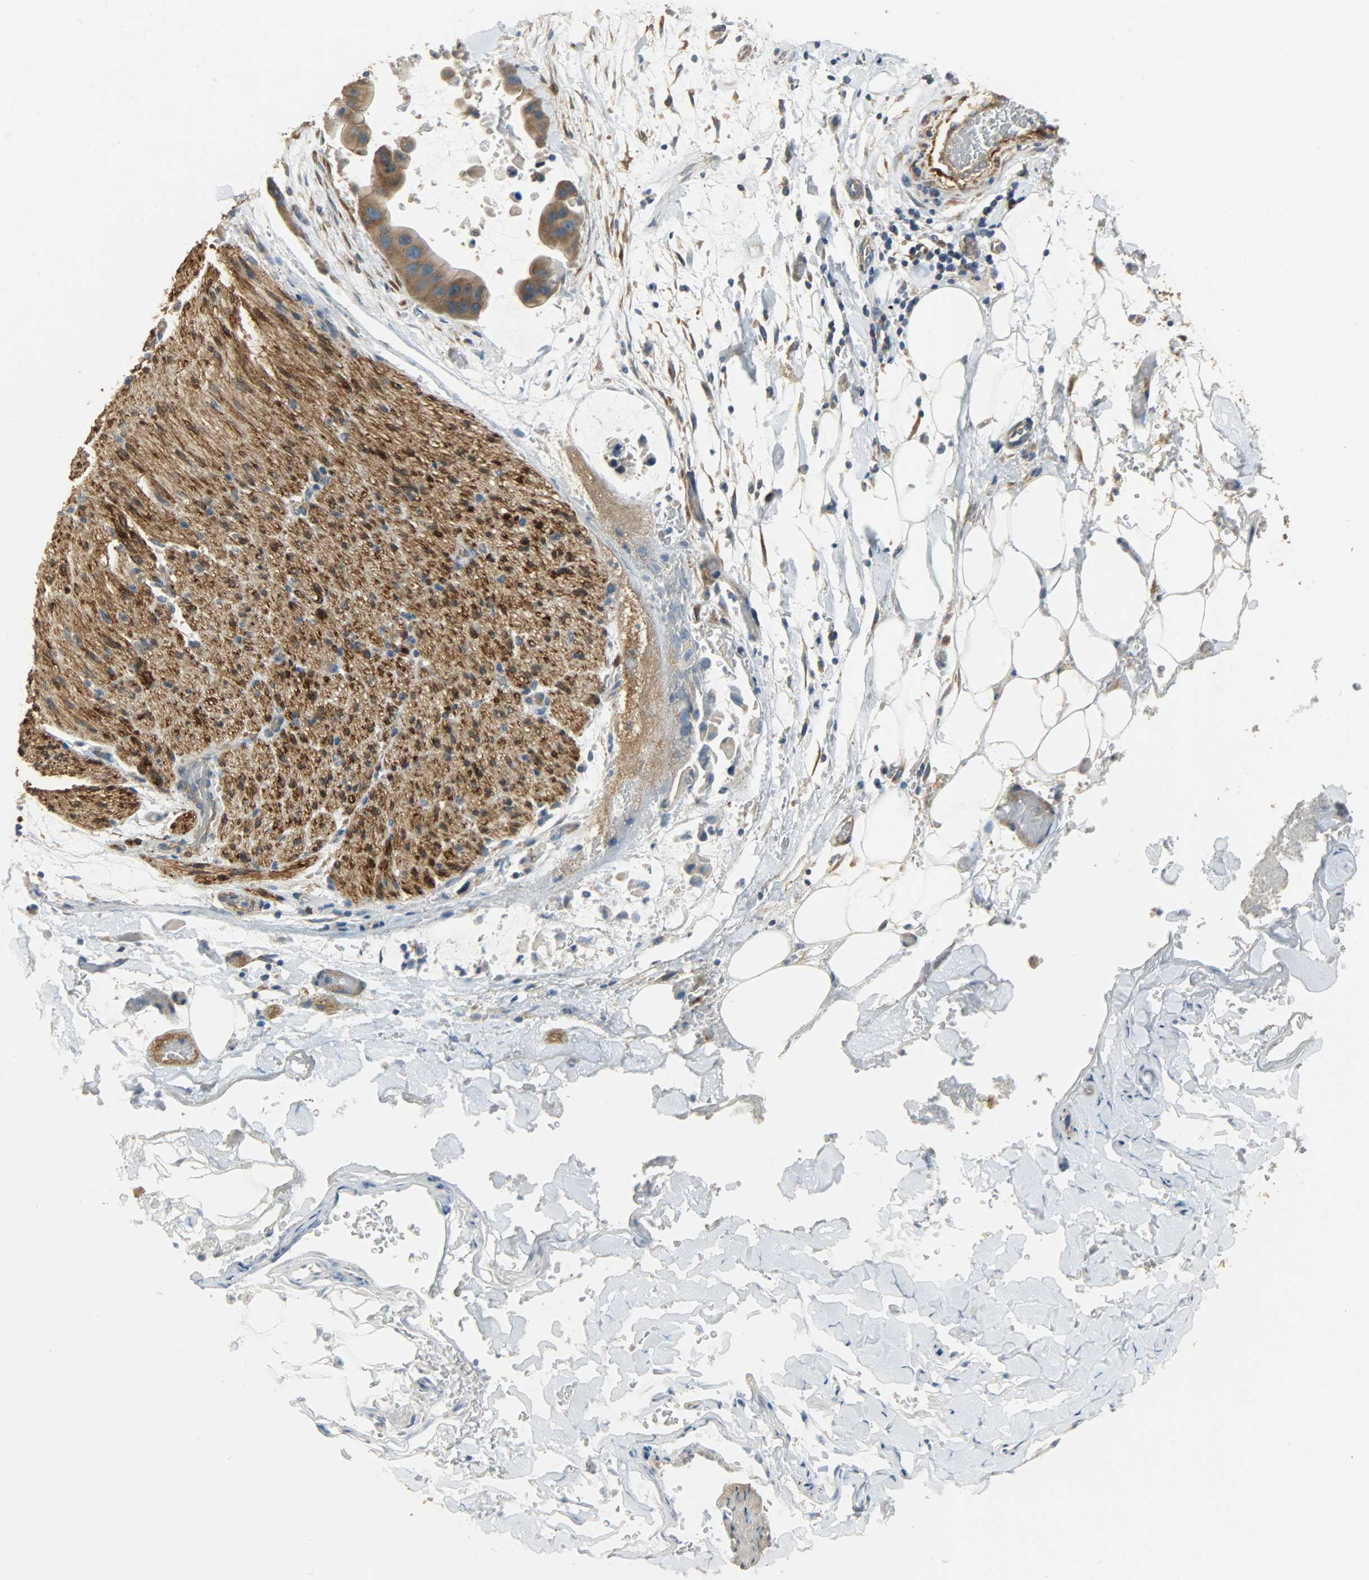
{"staining": {"intensity": "moderate", "quantity": "<25%", "location": "cytoplasmic/membranous"}, "tissue": "adipose tissue", "cell_type": "Adipocytes", "image_type": "normal", "snomed": [{"axis": "morphology", "description": "Normal tissue, NOS"}, {"axis": "morphology", "description": "Cholangiocarcinoma"}, {"axis": "topography", "description": "Liver"}, {"axis": "topography", "description": "Peripheral nerve tissue"}], "caption": "This photomicrograph reveals immunohistochemistry (IHC) staining of normal human adipose tissue, with low moderate cytoplasmic/membranous expression in approximately <25% of adipocytes.", "gene": "C1orf198", "patient": {"sex": "male", "age": 50}}